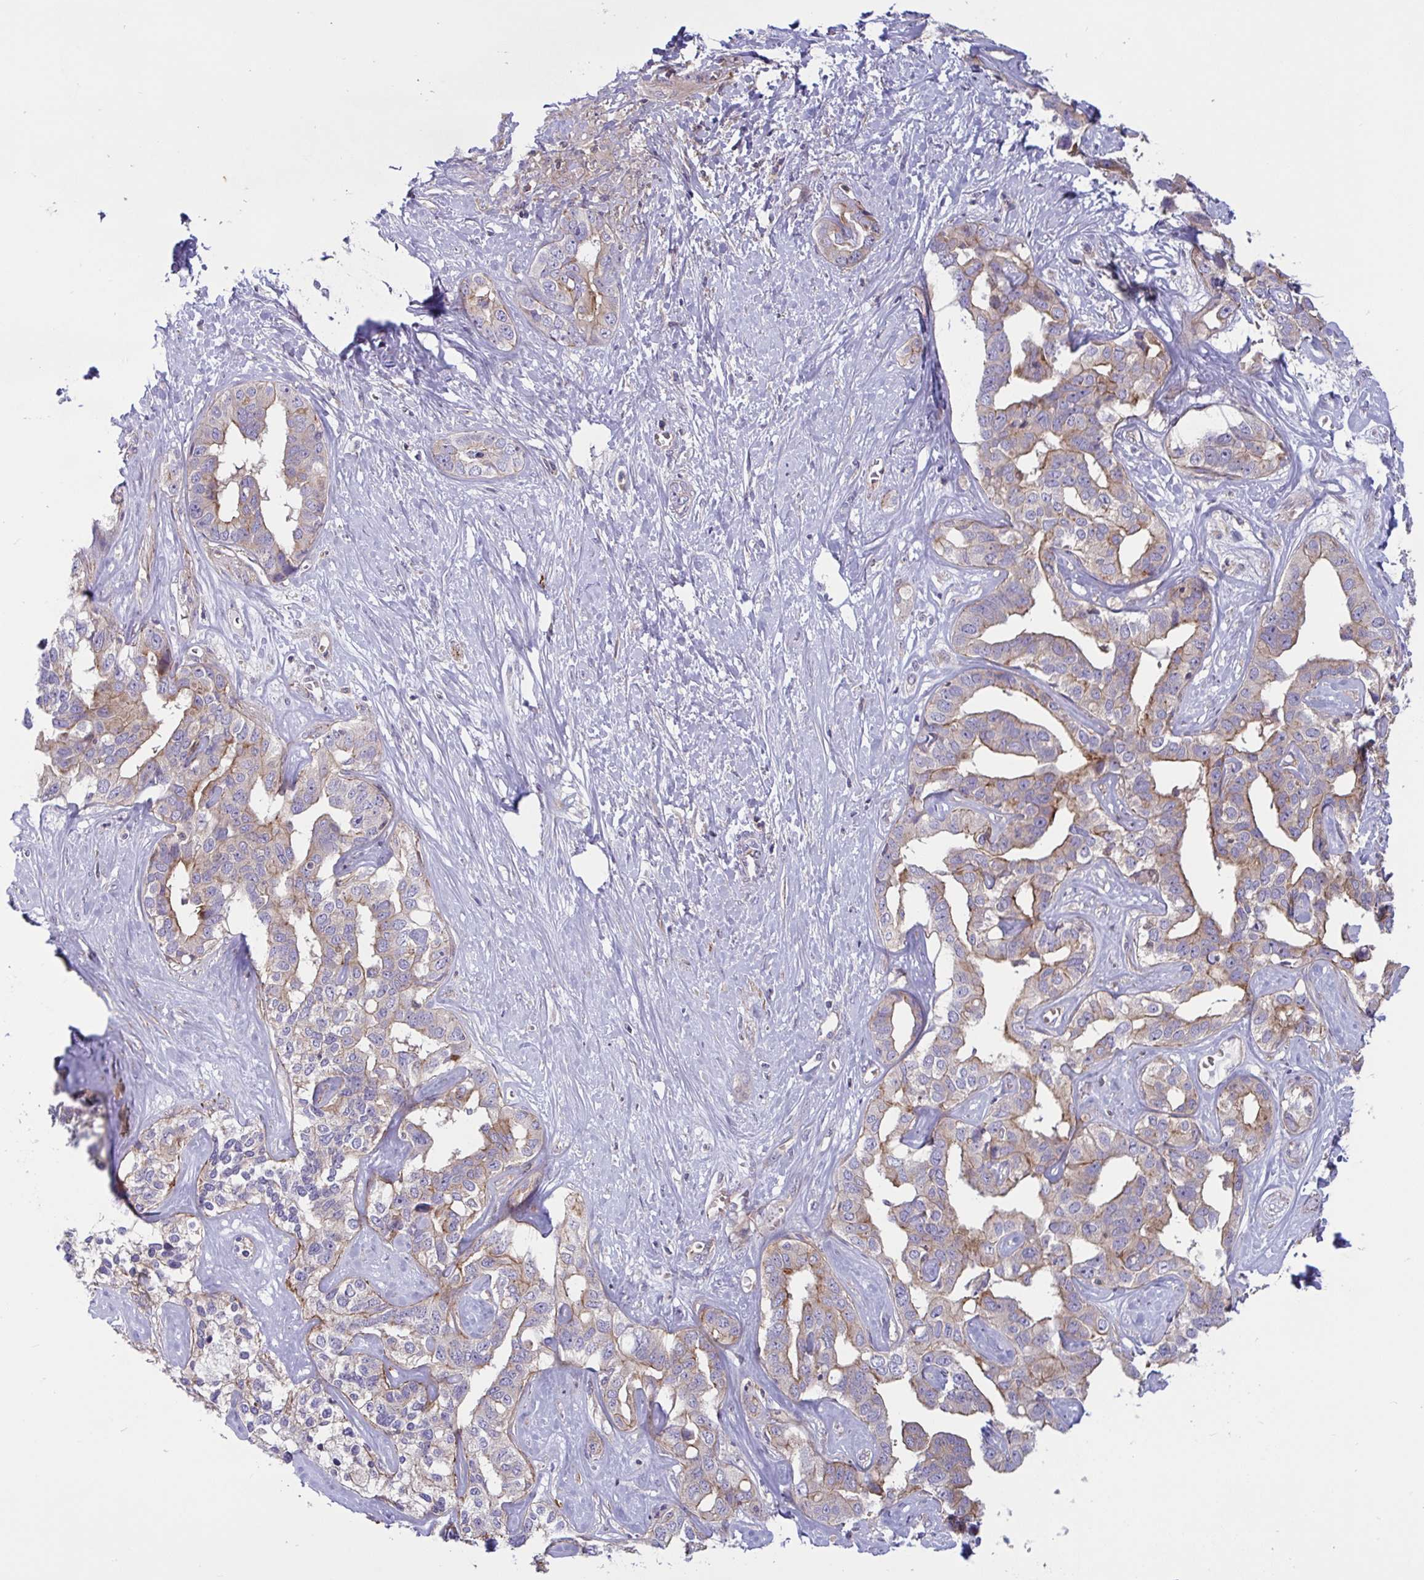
{"staining": {"intensity": "weak", "quantity": "<25%", "location": "cytoplasmic/membranous"}, "tissue": "liver cancer", "cell_type": "Tumor cells", "image_type": "cancer", "snomed": [{"axis": "morphology", "description": "Cholangiocarcinoma"}, {"axis": "topography", "description": "Liver"}], "caption": "The IHC micrograph has no significant expression in tumor cells of liver cancer (cholangiocarcinoma) tissue. (DAB (3,3'-diaminobenzidine) immunohistochemistry with hematoxylin counter stain).", "gene": "TANK", "patient": {"sex": "male", "age": 59}}